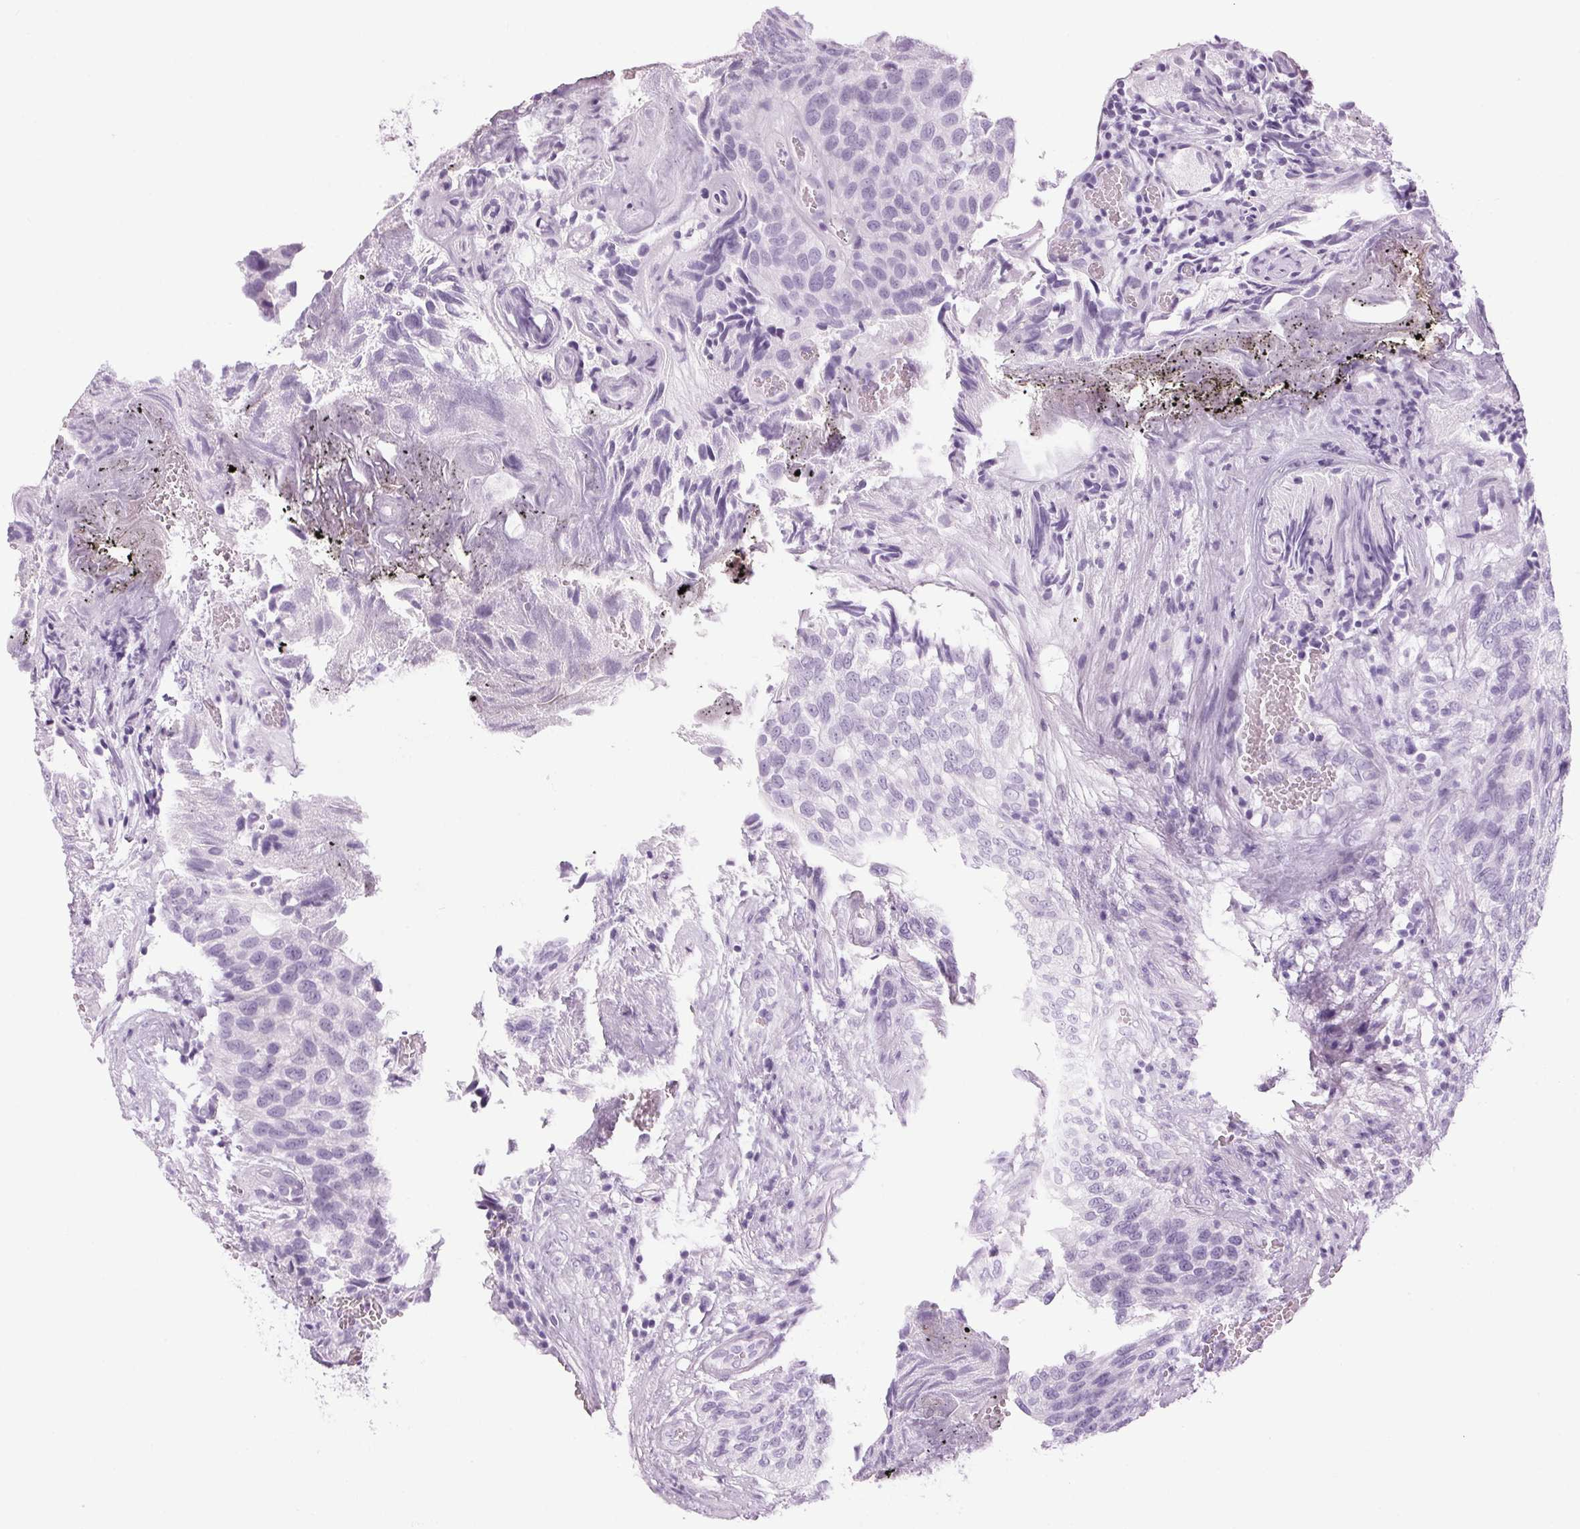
{"staining": {"intensity": "negative", "quantity": "none", "location": "none"}, "tissue": "urothelial cancer", "cell_type": "Tumor cells", "image_type": "cancer", "snomed": [{"axis": "morphology", "description": "Urothelial carcinoma, NOS"}, {"axis": "topography", "description": "Urinary bladder"}], "caption": "The immunohistochemistry (IHC) photomicrograph has no significant expression in tumor cells of urothelial cancer tissue.", "gene": "PPP1R1A", "patient": {"sex": "male", "age": 87}}